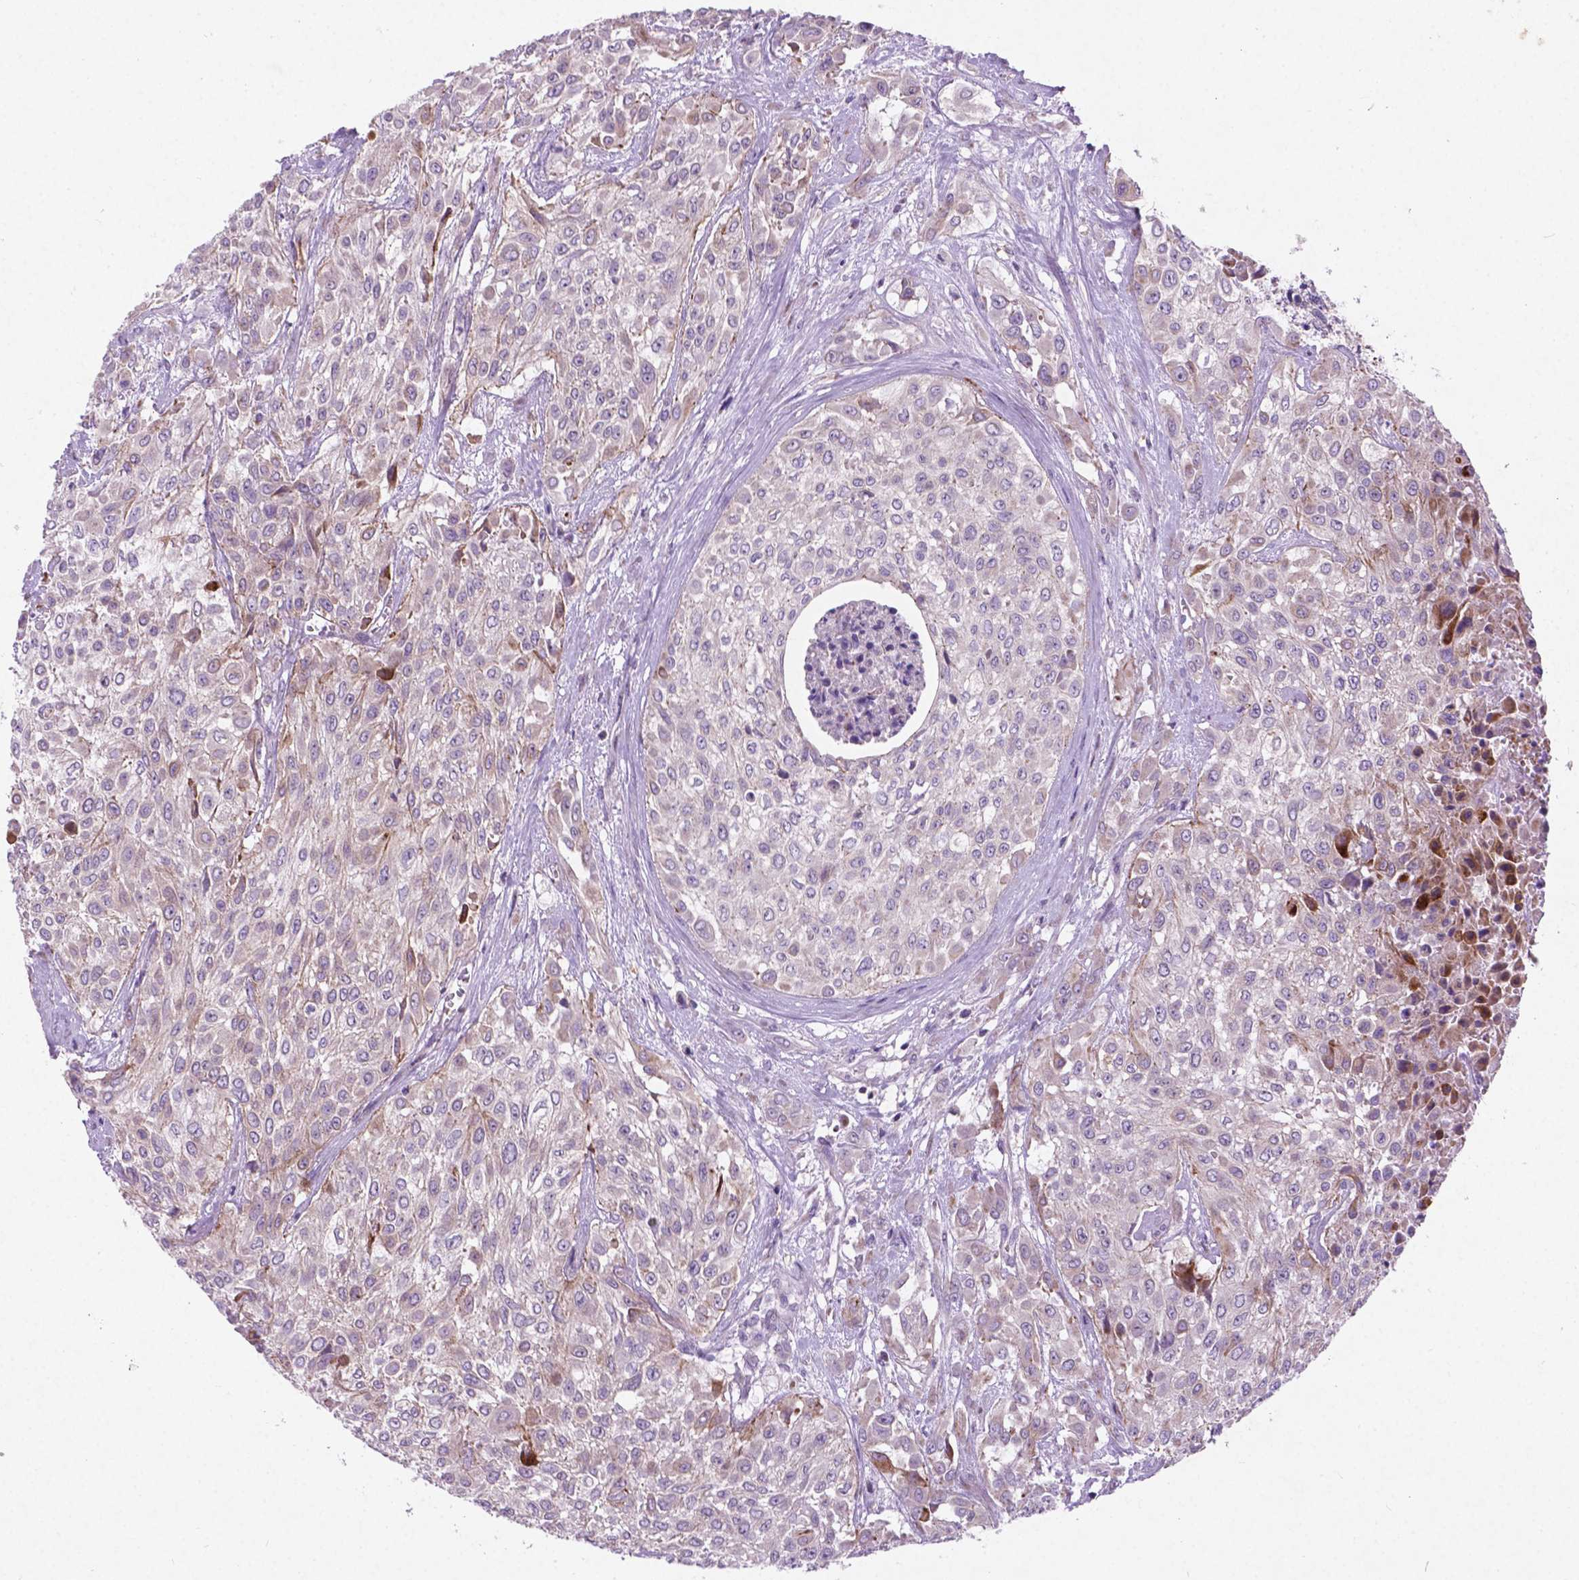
{"staining": {"intensity": "negative", "quantity": "none", "location": "none"}, "tissue": "urothelial cancer", "cell_type": "Tumor cells", "image_type": "cancer", "snomed": [{"axis": "morphology", "description": "Urothelial carcinoma, High grade"}, {"axis": "topography", "description": "Urinary bladder"}], "caption": "Tumor cells are negative for brown protein staining in urothelial cancer.", "gene": "ATG4D", "patient": {"sex": "male", "age": 57}}